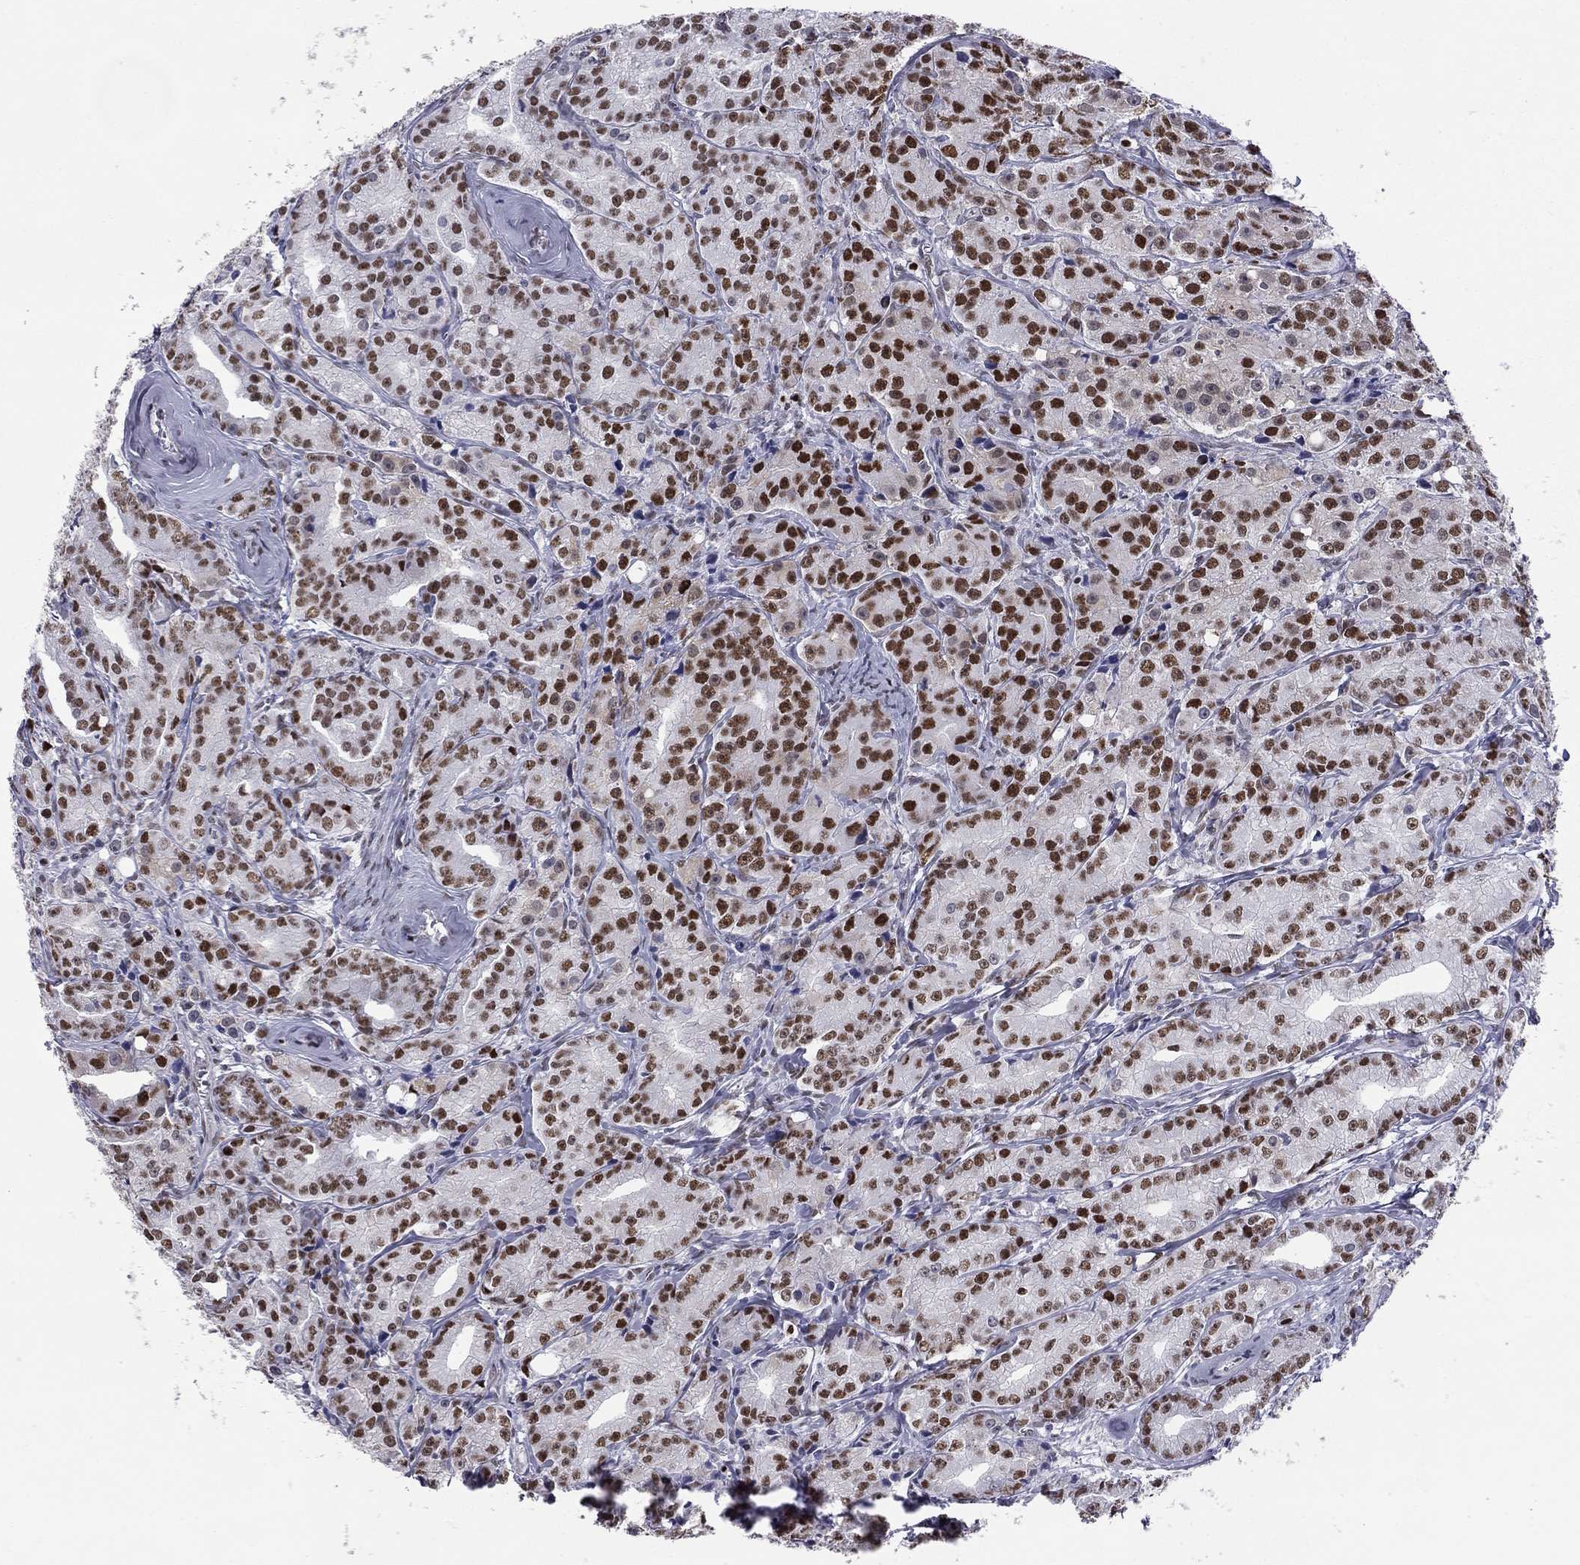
{"staining": {"intensity": "strong", "quantity": ">75%", "location": "nuclear"}, "tissue": "prostate cancer", "cell_type": "Tumor cells", "image_type": "cancer", "snomed": [{"axis": "morphology", "description": "Adenocarcinoma, Medium grade"}, {"axis": "topography", "description": "Prostate"}], "caption": "Prostate adenocarcinoma (medium-grade) stained with IHC exhibits strong nuclear expression in about >75% of tumor cells. The staining was performed using DAB, with brown indicating positive protein expression. Nuclei are stained blue with hematoxylin.", "gene": "PCGF3", "patient": {"sex": "male", "age": 74}}